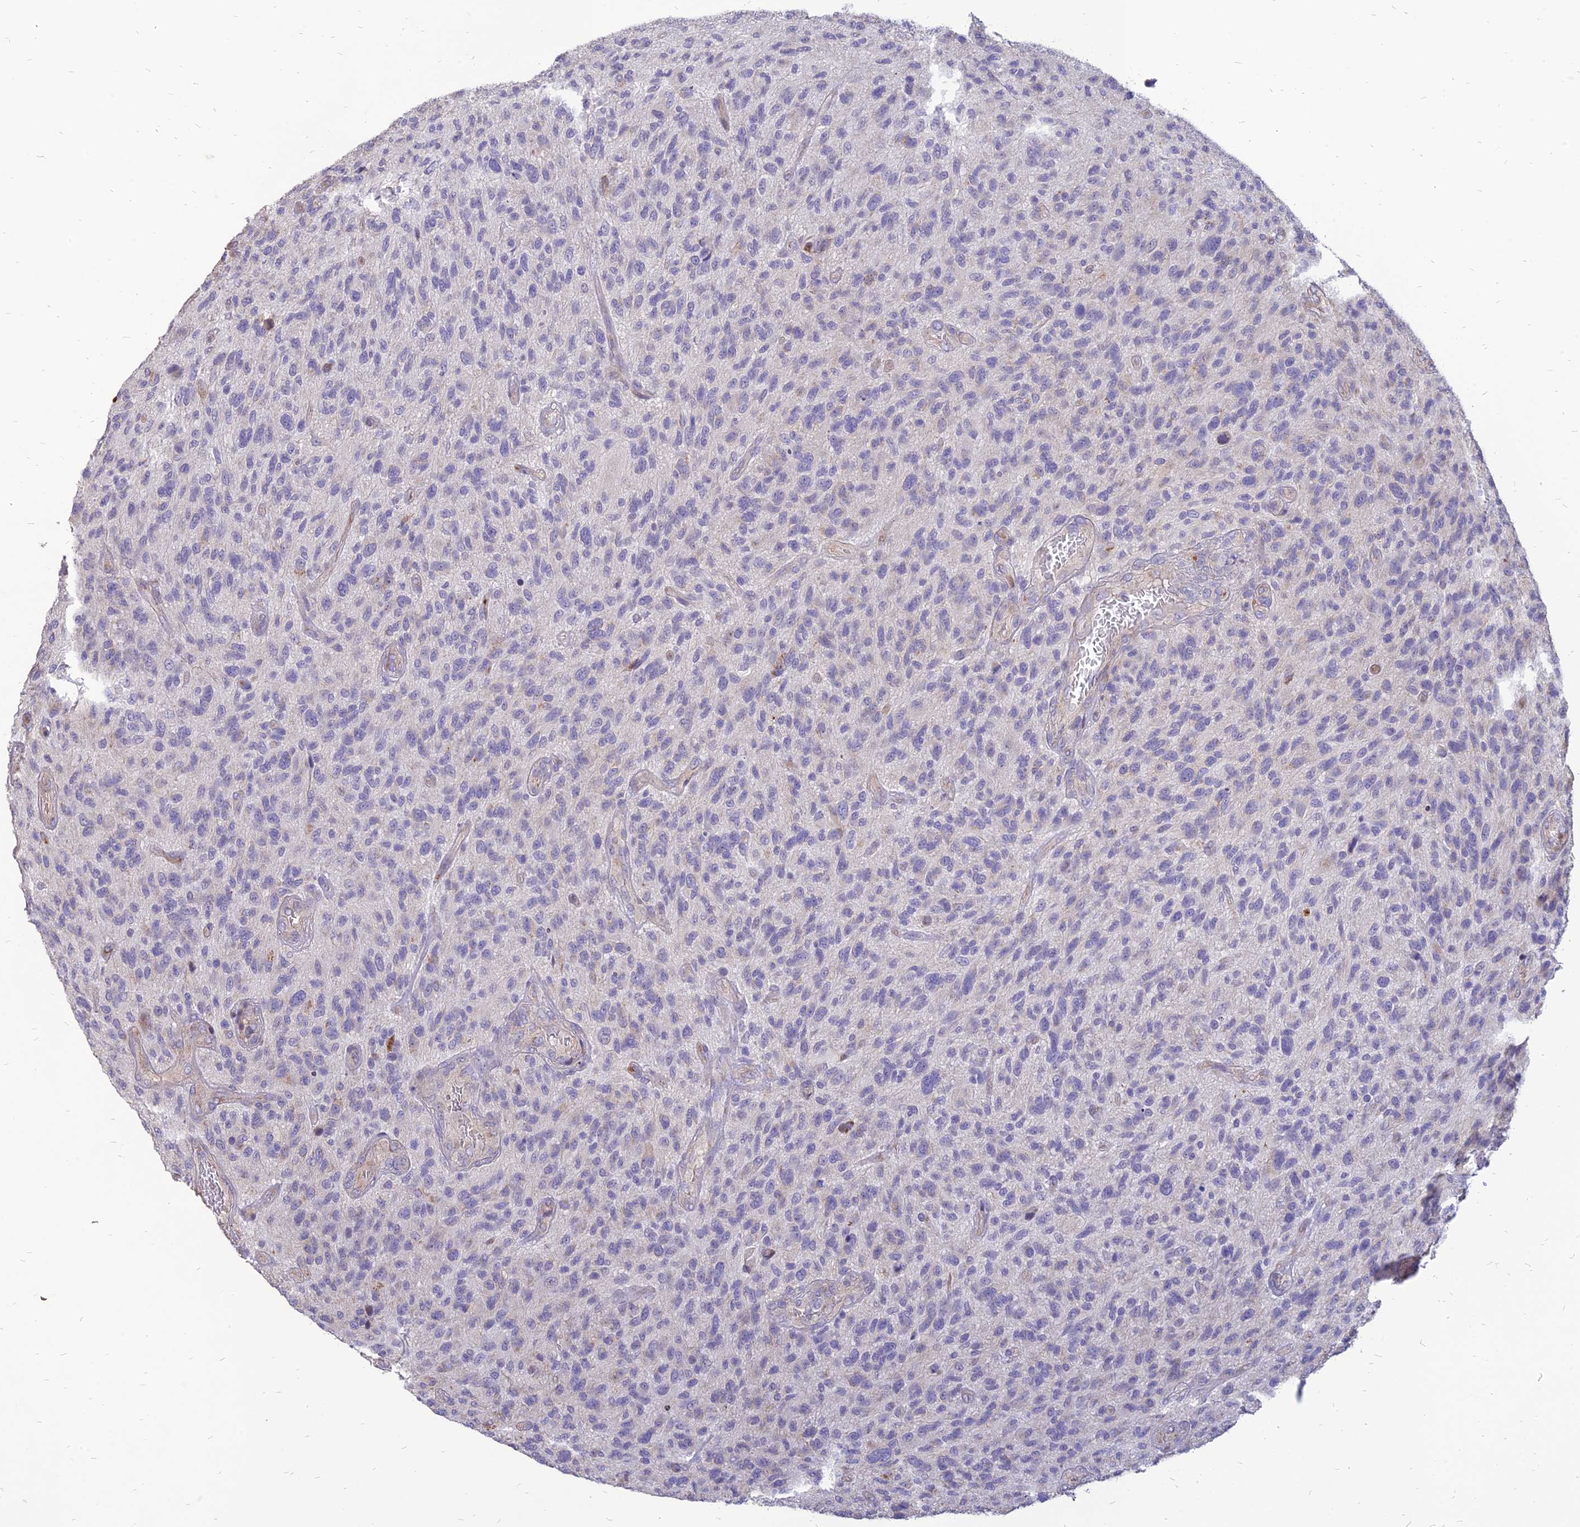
{"staining": {"intensity": "negative", "quantity": "none", "location": "none"}, "tissue": "glioma", "cell_type": "Tumor cells", "image_type": "cancer", "snomed": [{"axis": "morphology", "description": "Glioma, malignant, High grade"}, {"axis": "topography", "description": "Brain"}], "caption": "A histopathology image of glioma stained for a protein reveals no brown staining in tumor cells.", "gene": "ST3GAL6", "patient": {"sex": "male", "age": 47}}